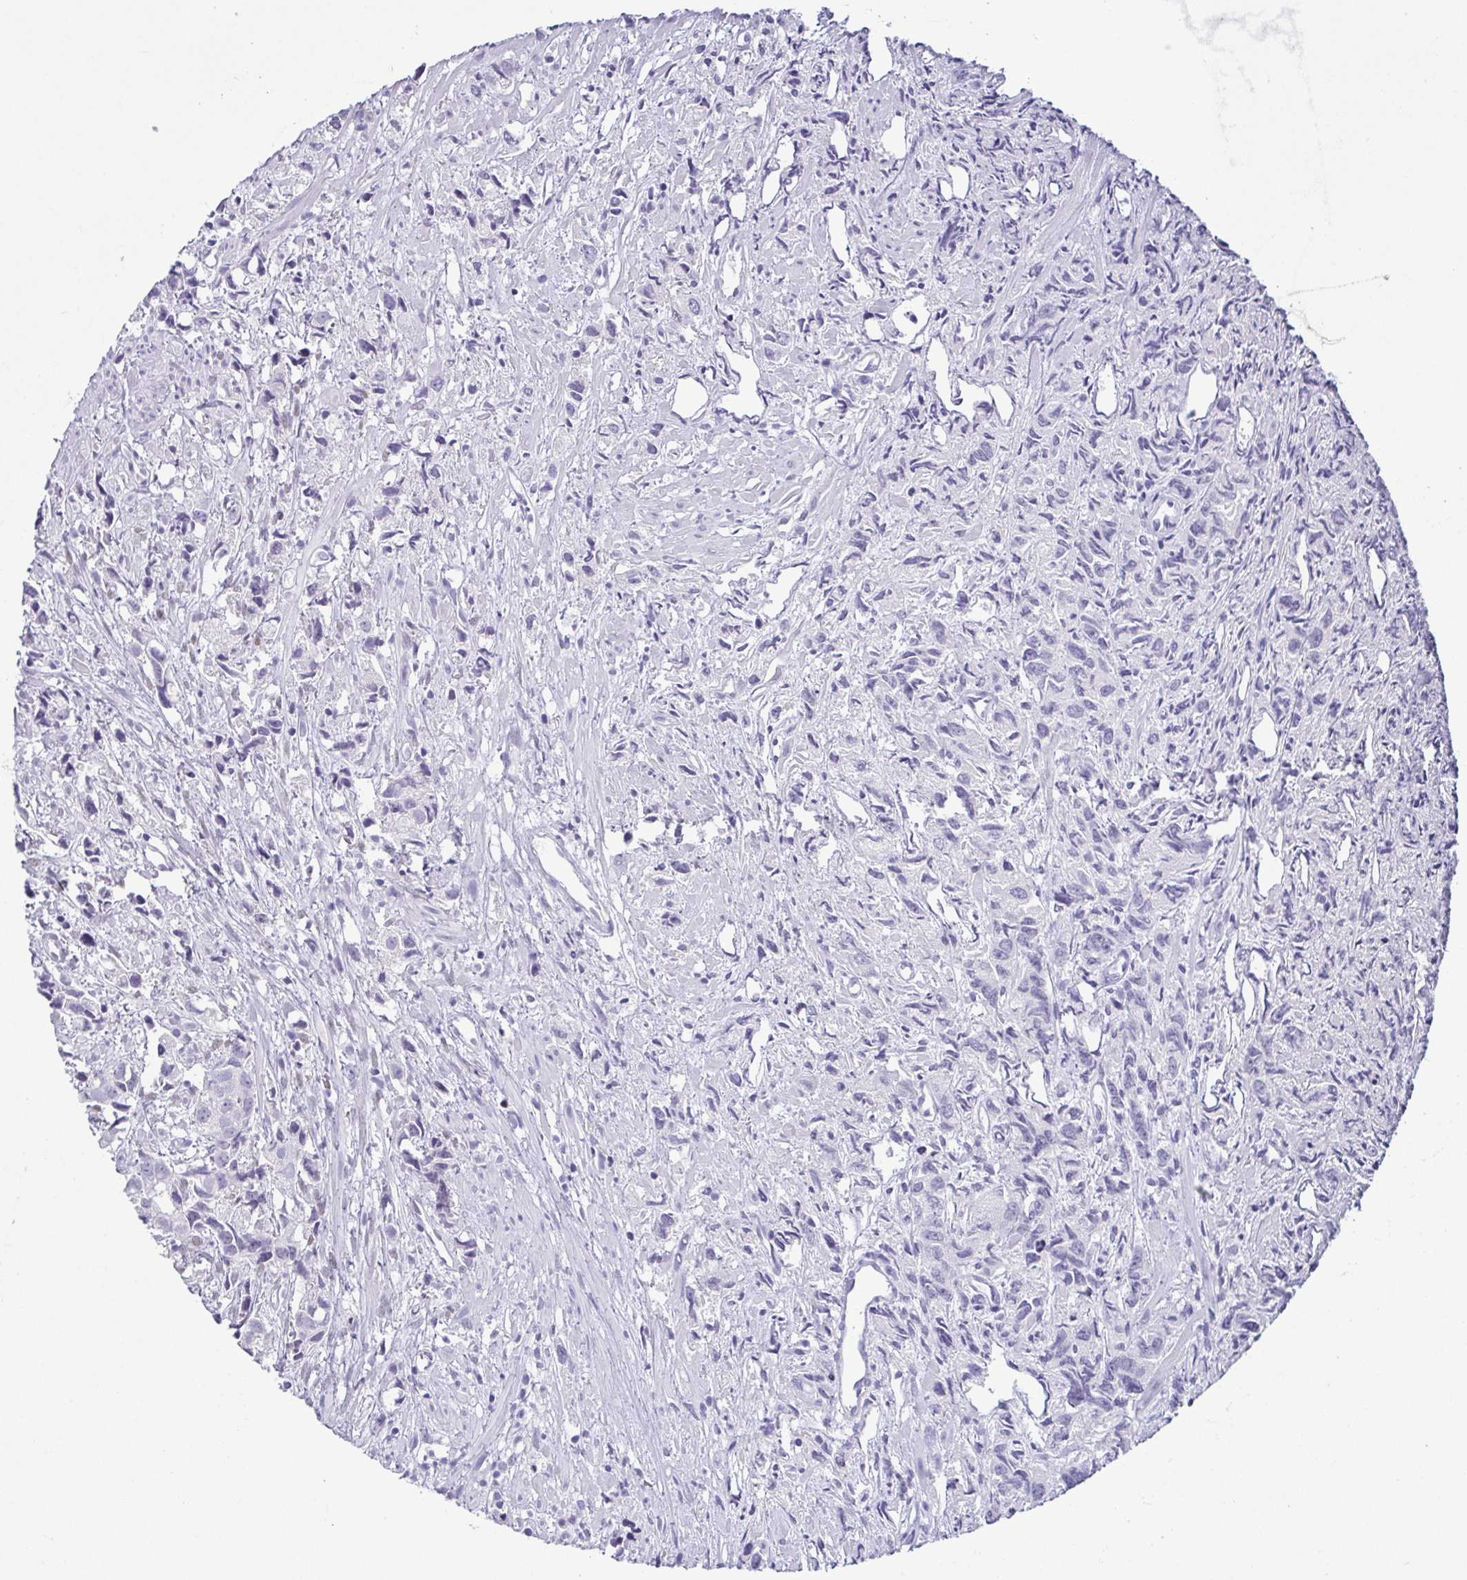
{"staining": {"intensity": "negative", "quantity": "none", "location": "none"}, "tissue": "prostate cancer", "cell_type": "Tumor cells", "image_type": "cancer", "snomed": [{"axis": "morphology", "description": "Adenocarcinoma, High grade"}, {"axis": "topography", "description": "Prostate"}], "caption": "The photomicrograph shows no staining of tumor cells in prostate cancer (adenocarcinoma (high-grade)). Nuclei are stained in blue.", "gene": "TCF3", "patient": {"sex": "male", "age": 58}}